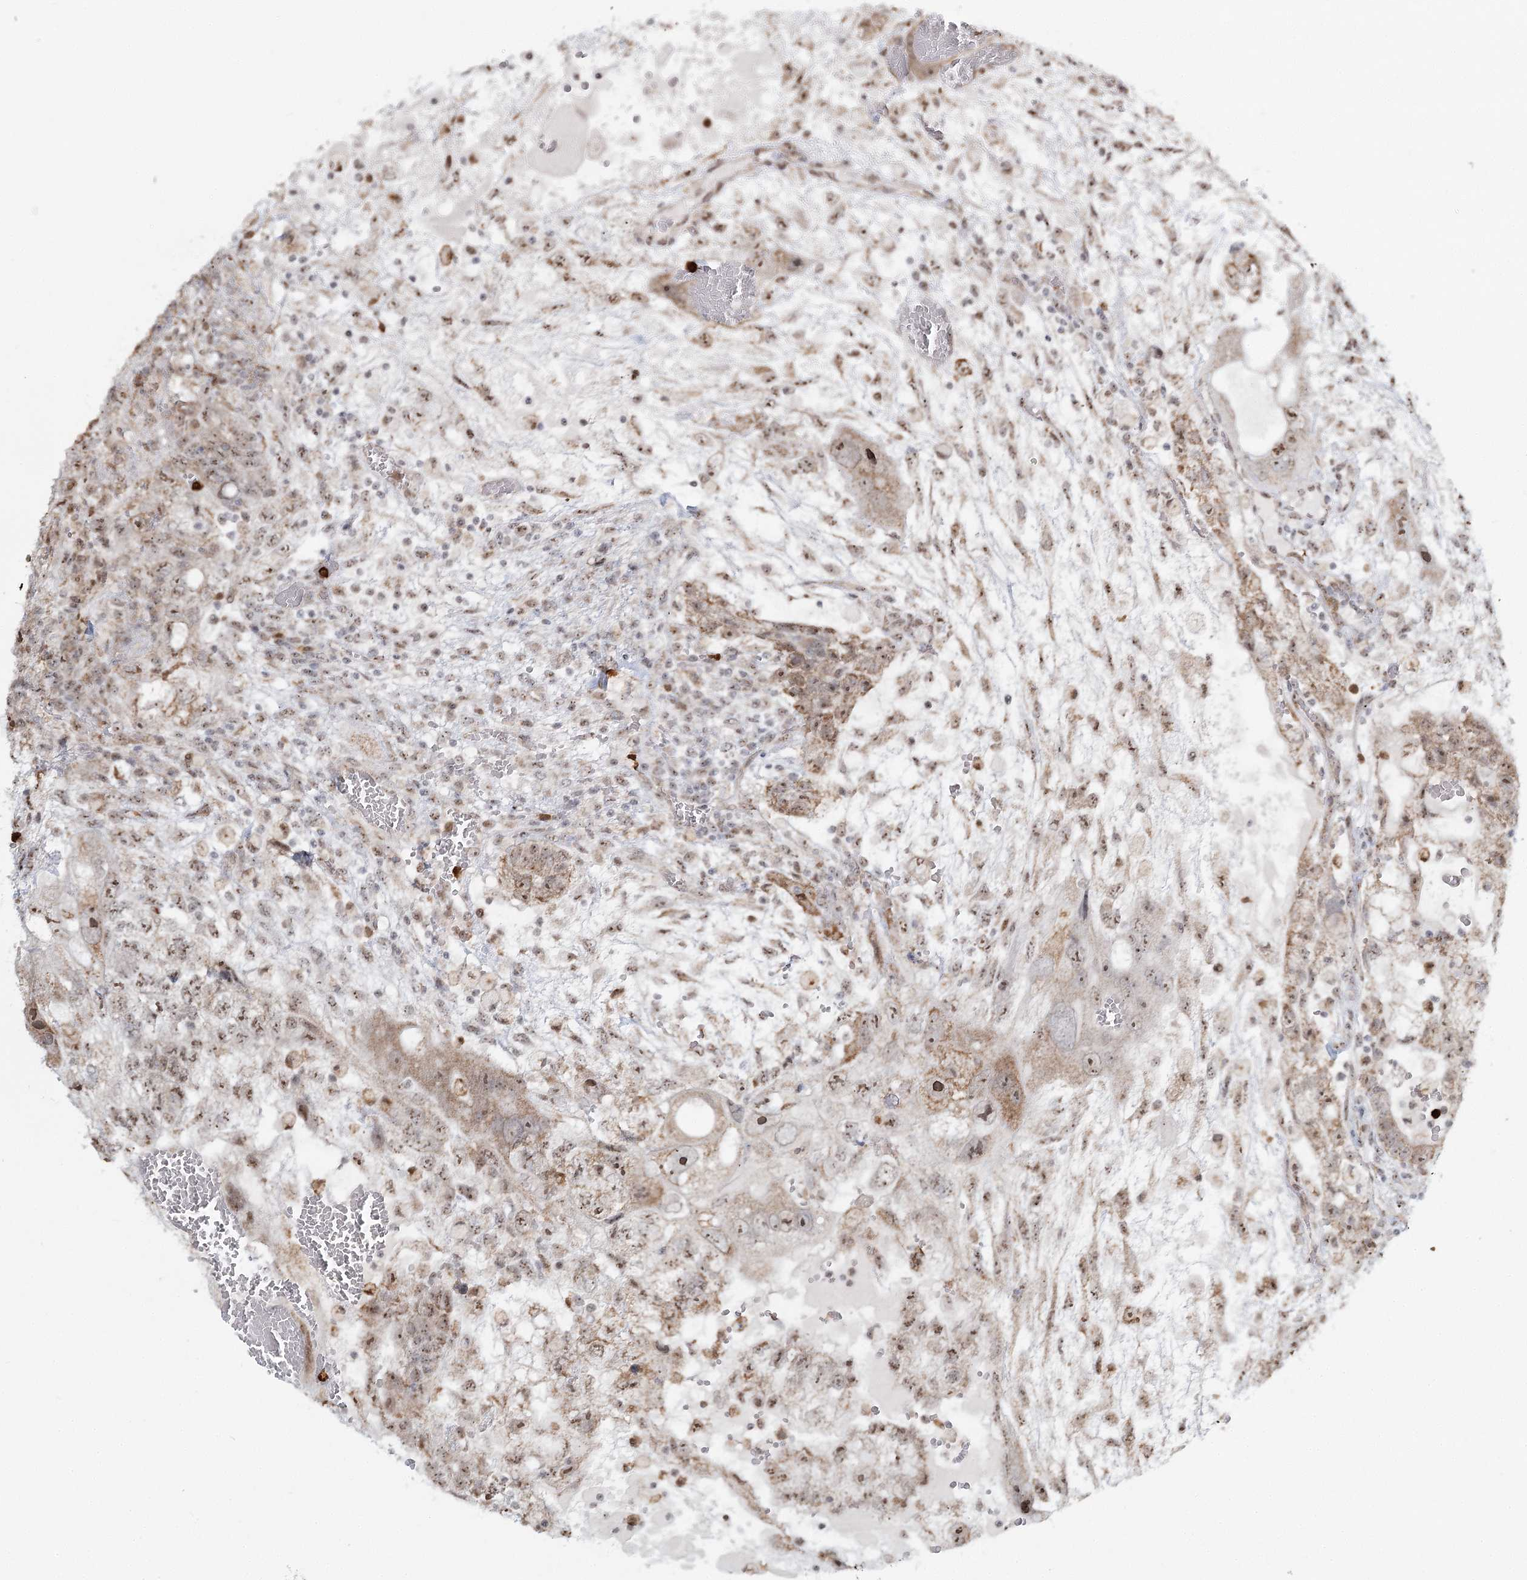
{"staining": {"intensity": "moderate", "quantity": ">75%", "location": "nuclear"}, "tissue": "testis cancer", "cell_type": "Tumor cells", "image_type": "cancer", "snomed": [{"axis": "morphology", "description": "Carcinoma, Embryonal, NOS"}, {"axis": "topography", "description": "Testis"}], "caption": "DAB (3,3'-diaminobenzidine) immunohistochemical staining of human testis embryonal carcinoma shows moderate nuclear protein expression in approximately >75% of tumor cells.", "gene": "ATAD1", "patient": {"sex": "male", "age": 36}}